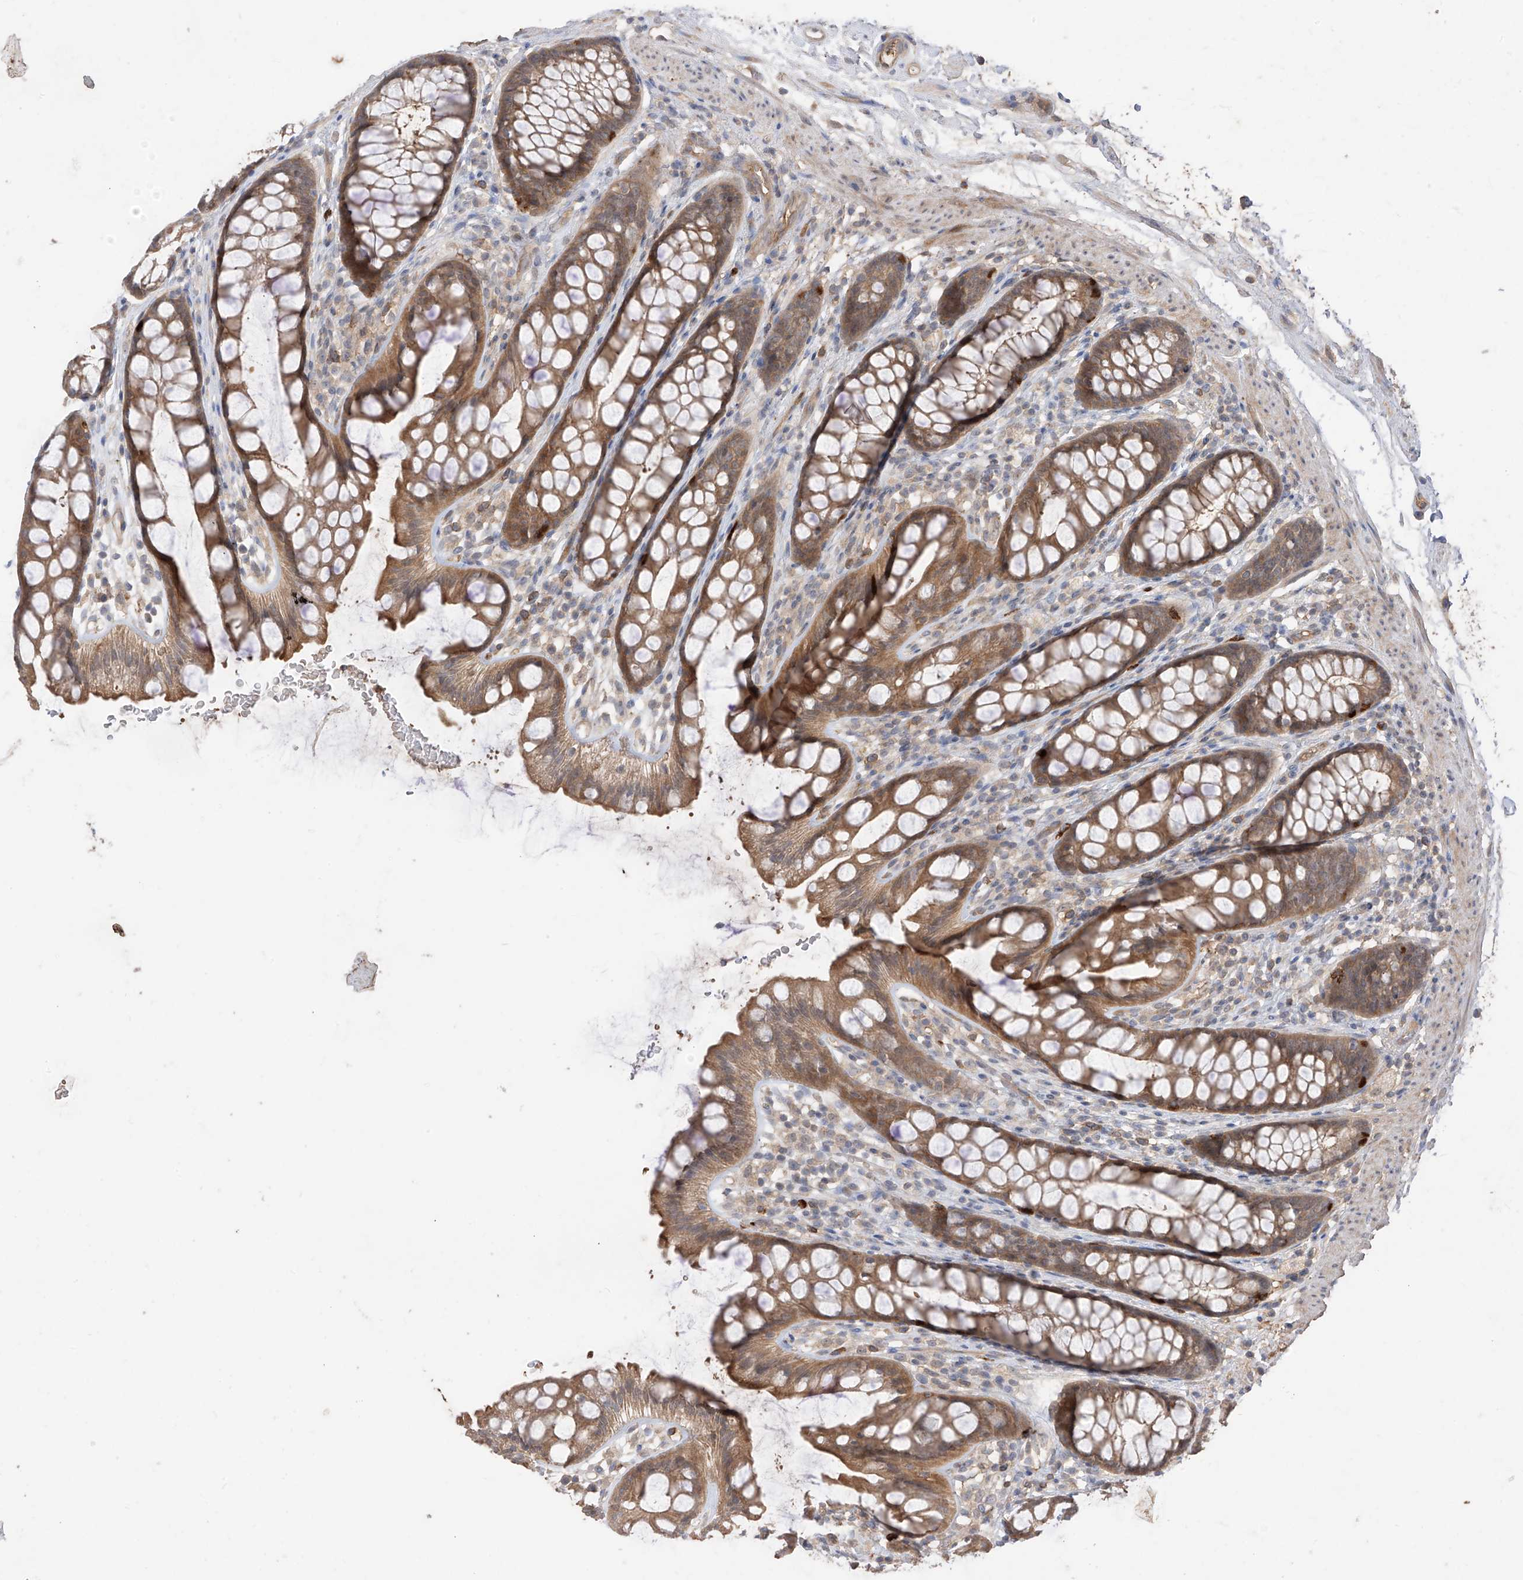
{"staining": {"intensity": "moderate", "quantity": ">75%", "location": "cytoplasmic/membranous"}, "tissue": "rectum", "cell_type": "Glandular cells", "image_type": "normal", "snomed": [{"axis": "morphology", "description": "Normal tissue, NOS"}, {"axis": "topography", "description": "Rectum"}], "caption": "IHC histopathology image of benign rectum stained for a protein (brown), which shows medium levels of moderate cytoplasmic/membranous staining in about >75% of glandular cells.", "gene": "CACNA2D4", "patient": {"sex": "female", "age": 65}}